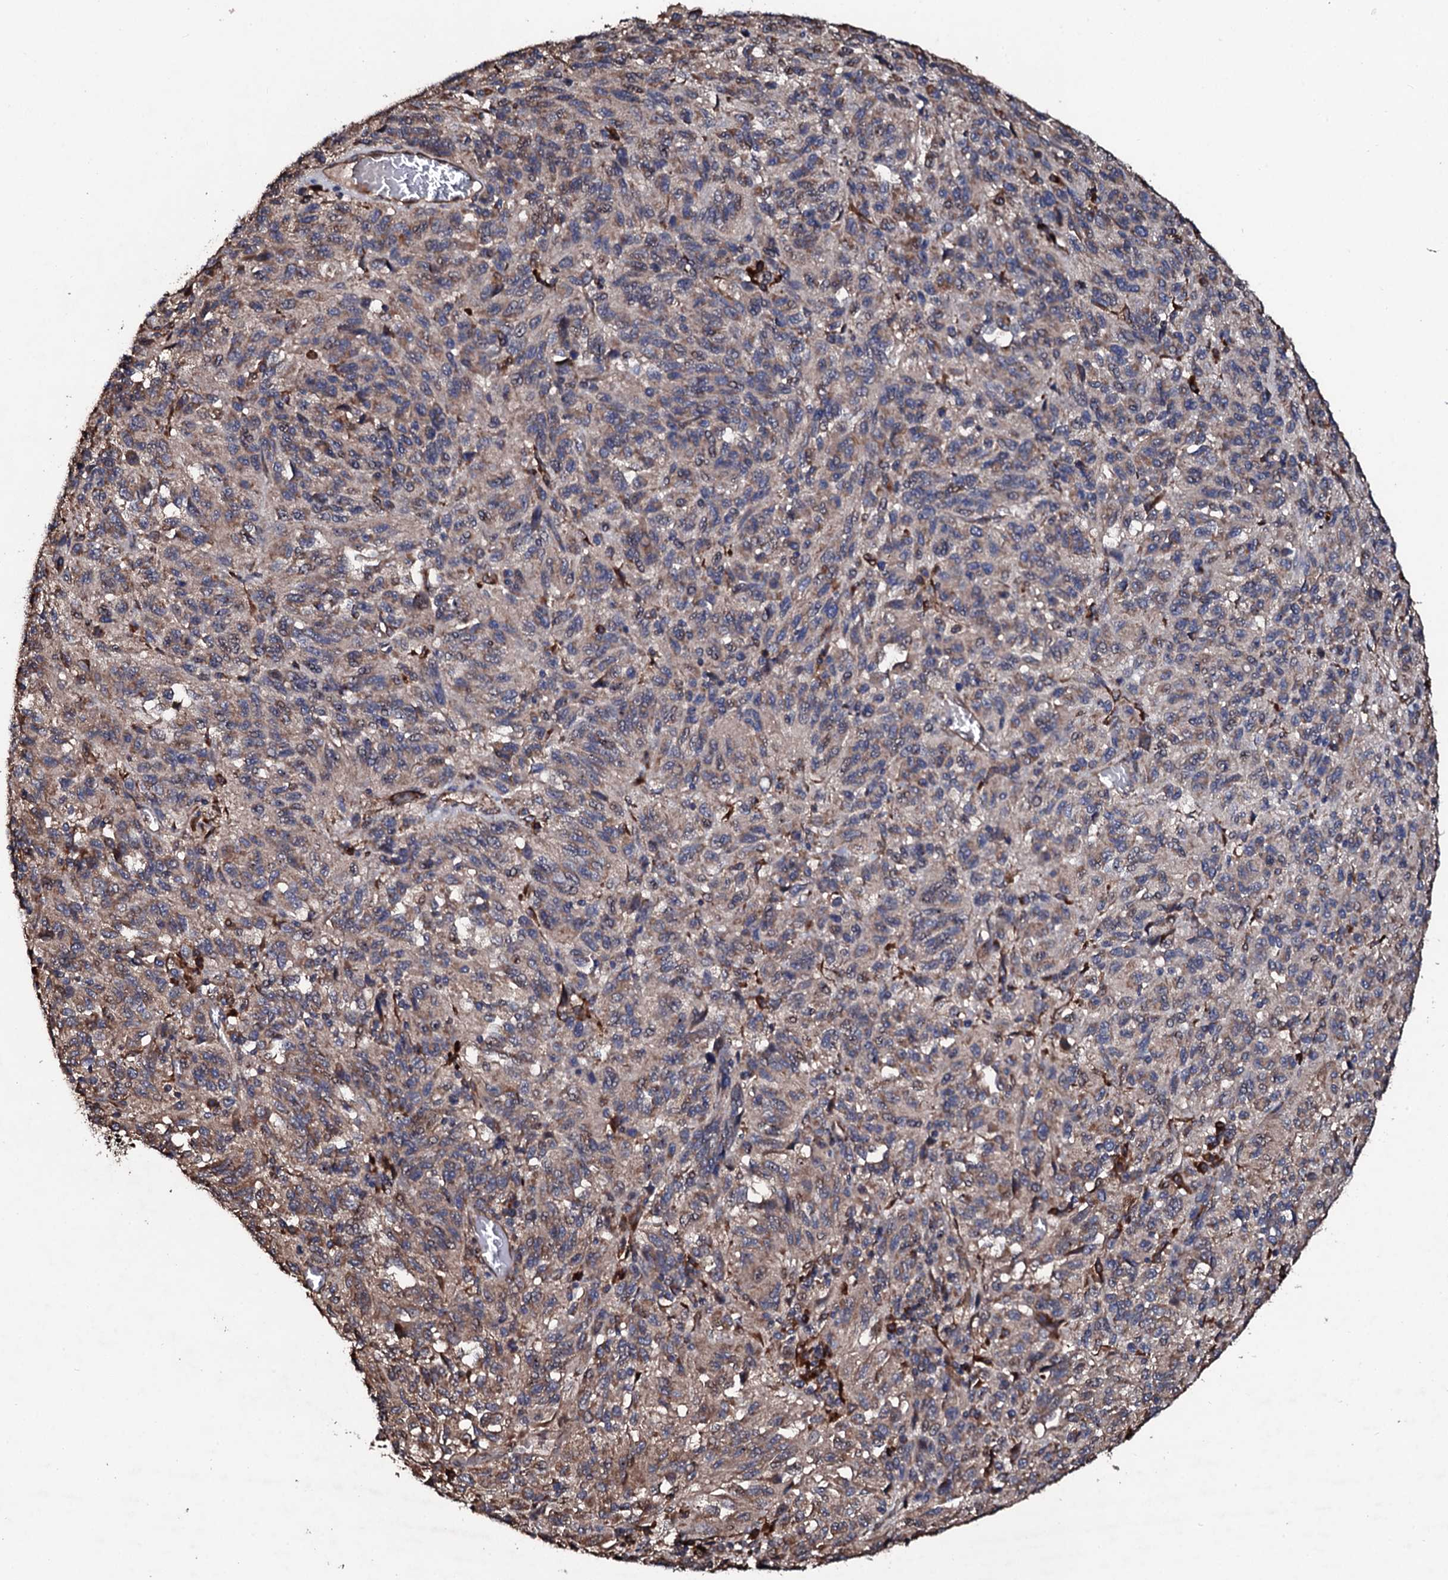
{"staining": {"intensity": "weak", "quantity": "<25%", "location": "cytoplasmic/membranous"}, "tissue": "melanoma", "cell_type": "Tumor cells", "image_type": "cancer", "snomed": [{"axis": "morphology", "description": "Malignant melanoma, Metastatic site"}, {"axis": "topography", "description": "Lung"}], "caption": "DAB immunohistochemical staining of human malignant melanoma (metastatic site) displays no significant expression in tumor cells.", "gene": "CKAP5", "patient": {"sex": "male", "age": 64}}